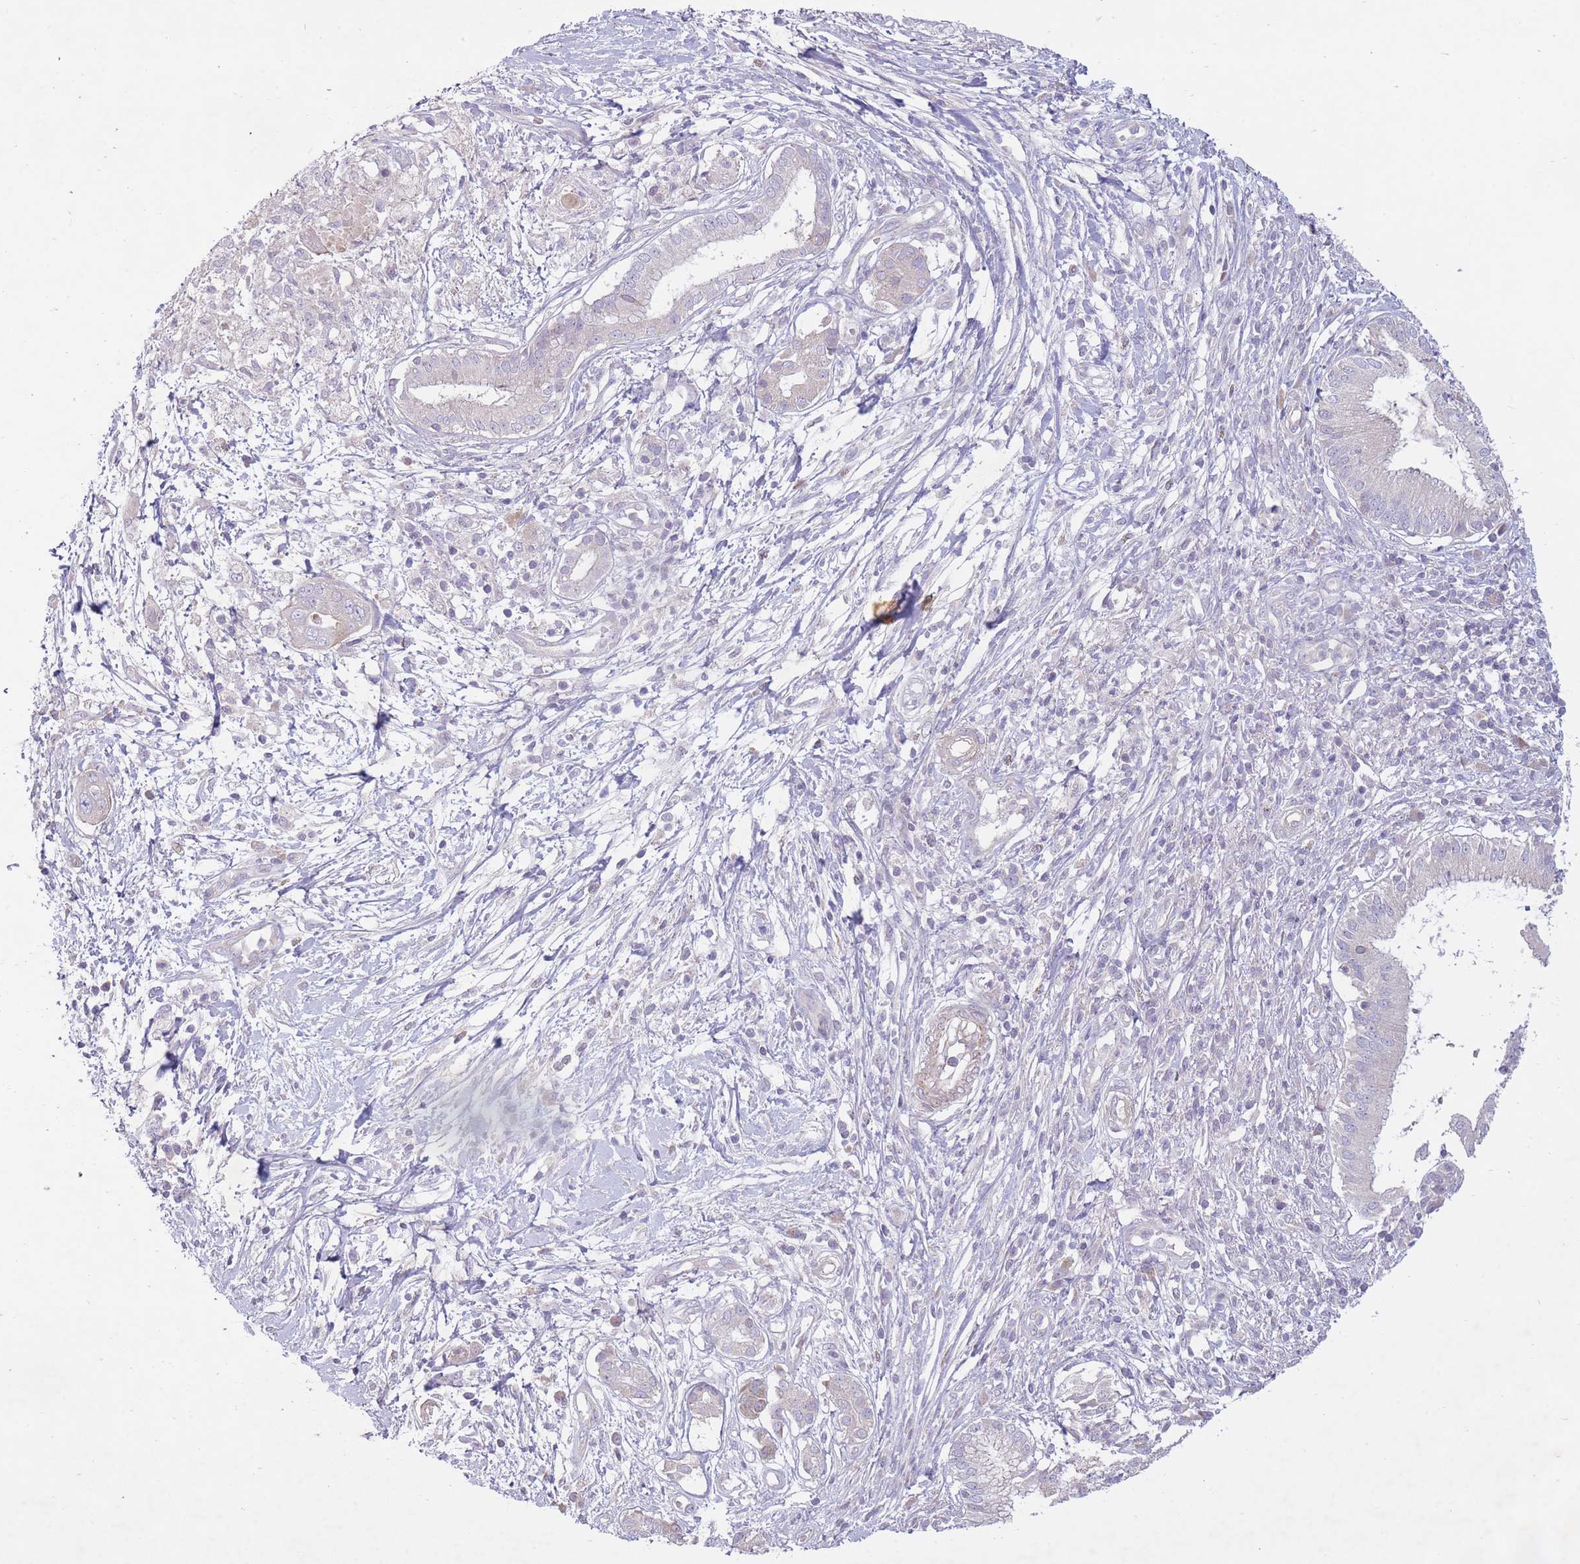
{"staining": {"intensity": "negative", "quantity": "none", "location": "none"}, "tissue": "pancreatic cancer", "cell_type": "Tumor cells", "image_type": "cancer", "snomed": [{"axis": "morphology", "description": "Adenocarcinoma, NOS"}, {"axis": "topography", "description": "Pancreas"}], "caption": "High power microscopy photomicrograph of an IHC micrograph of pancreatic cancer, revealing no significant staining in tumor cells. (DAB (3,3'-diaminobenzidine) immunohistochemistry visualized using brightfield microscopy, high magnification).", "gene": "PNPLA5", "patient": {"sex": "male", "age": 68}}